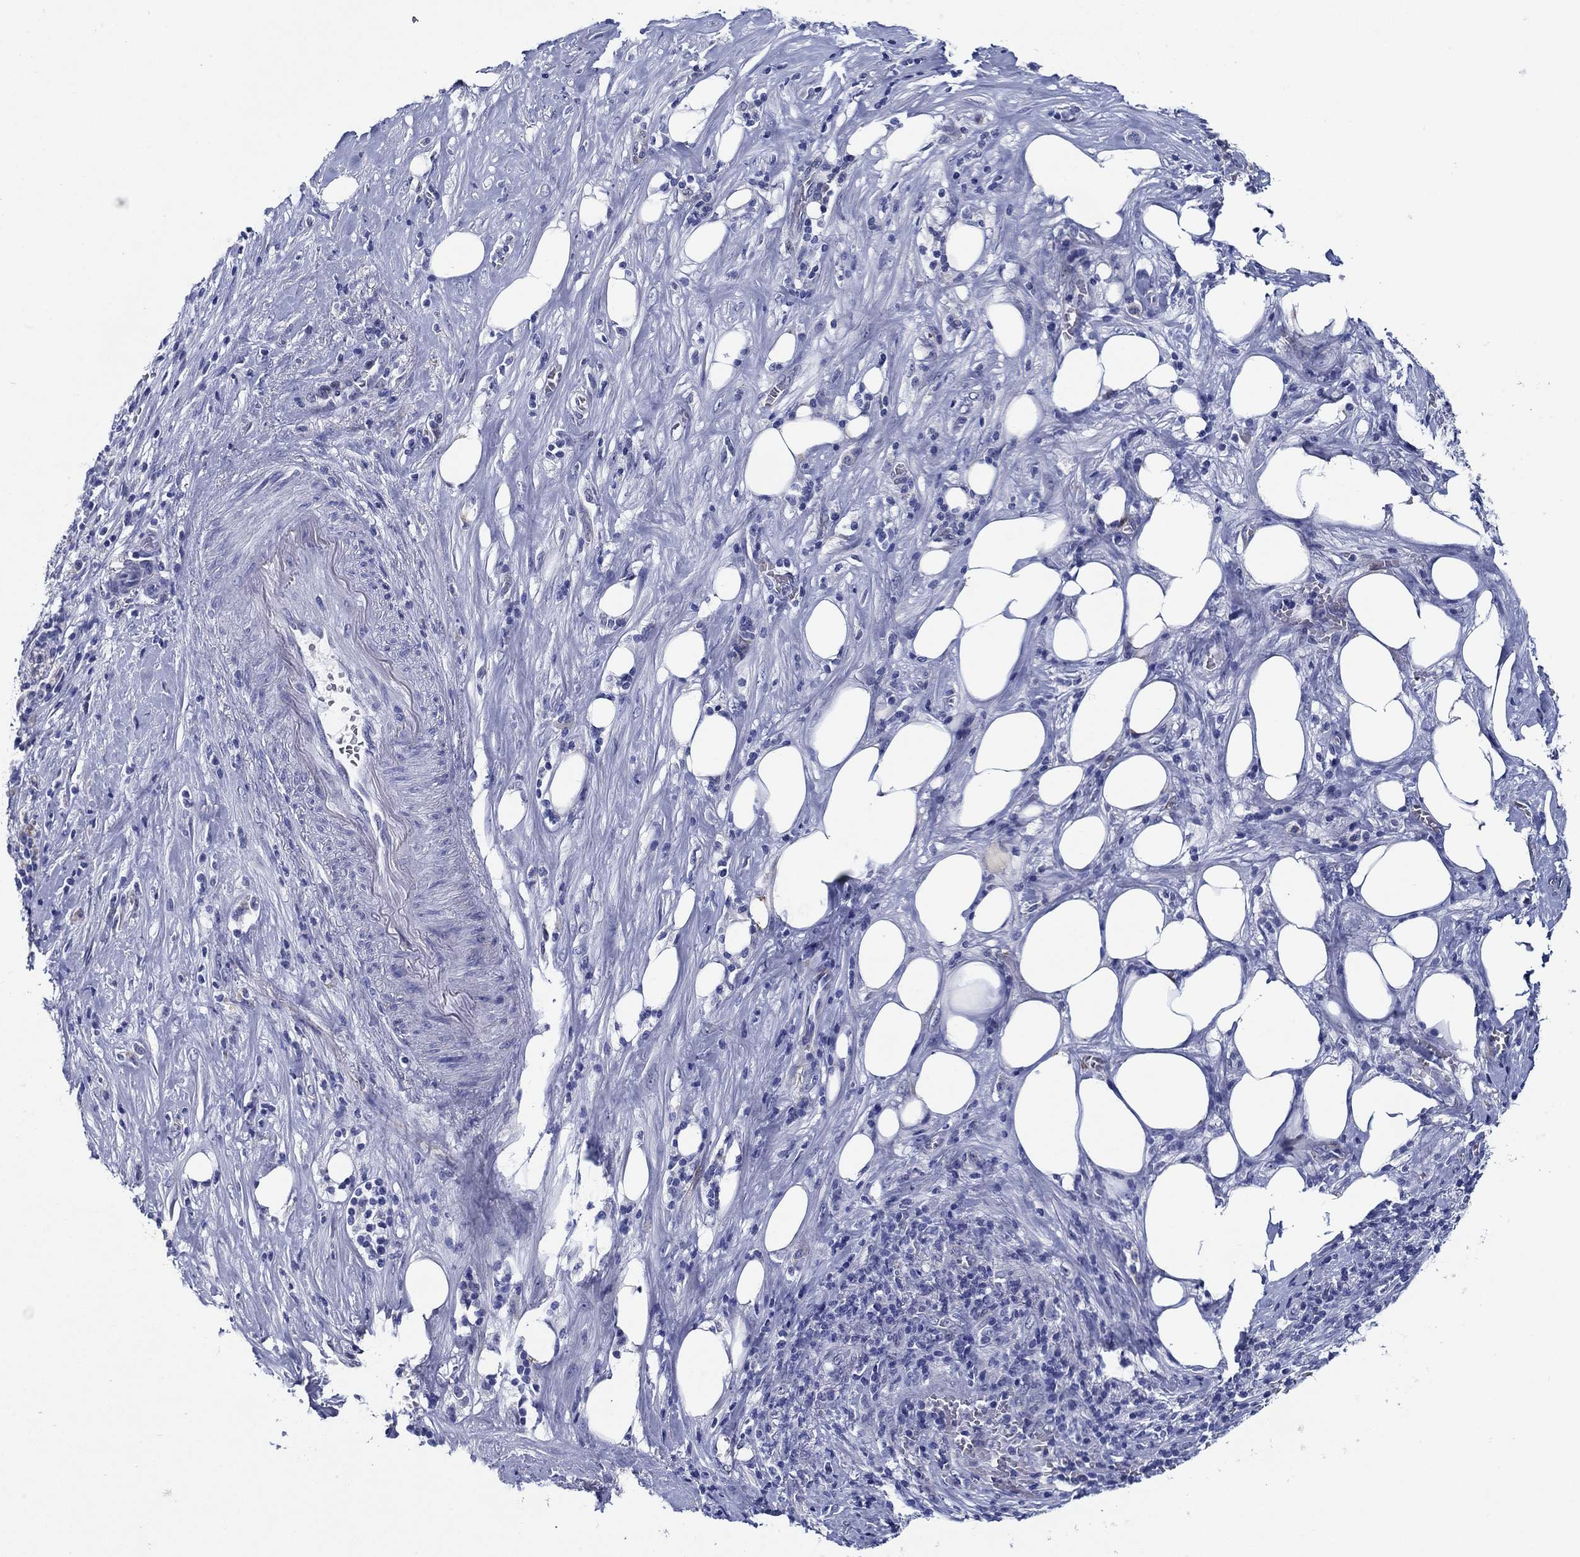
{"staining": {"intensity": "negative", "quantity": "none", "location": "none"}, "tissue": "pancreatic cancer", "cell_type": "Tumor cells", "image_type": "cancer", "snomed": [{"axis": "morphology", "description": "Adenocarcinoma, NOS"}, {"axis": "topography", "description": "Pancreas"}], "caption": "Immunohistochemical staining of human pancreatic cancer (adenocarcinoma) displays no significant positivity in tumor cells. The staining was performed using DAB to visualize the protein expression in brown, while the nuclei were stained in blue with hematoxylin (Magnification: 20x).", "gene": "MC2R", "patient": {"sex": "male", "age": 57}}